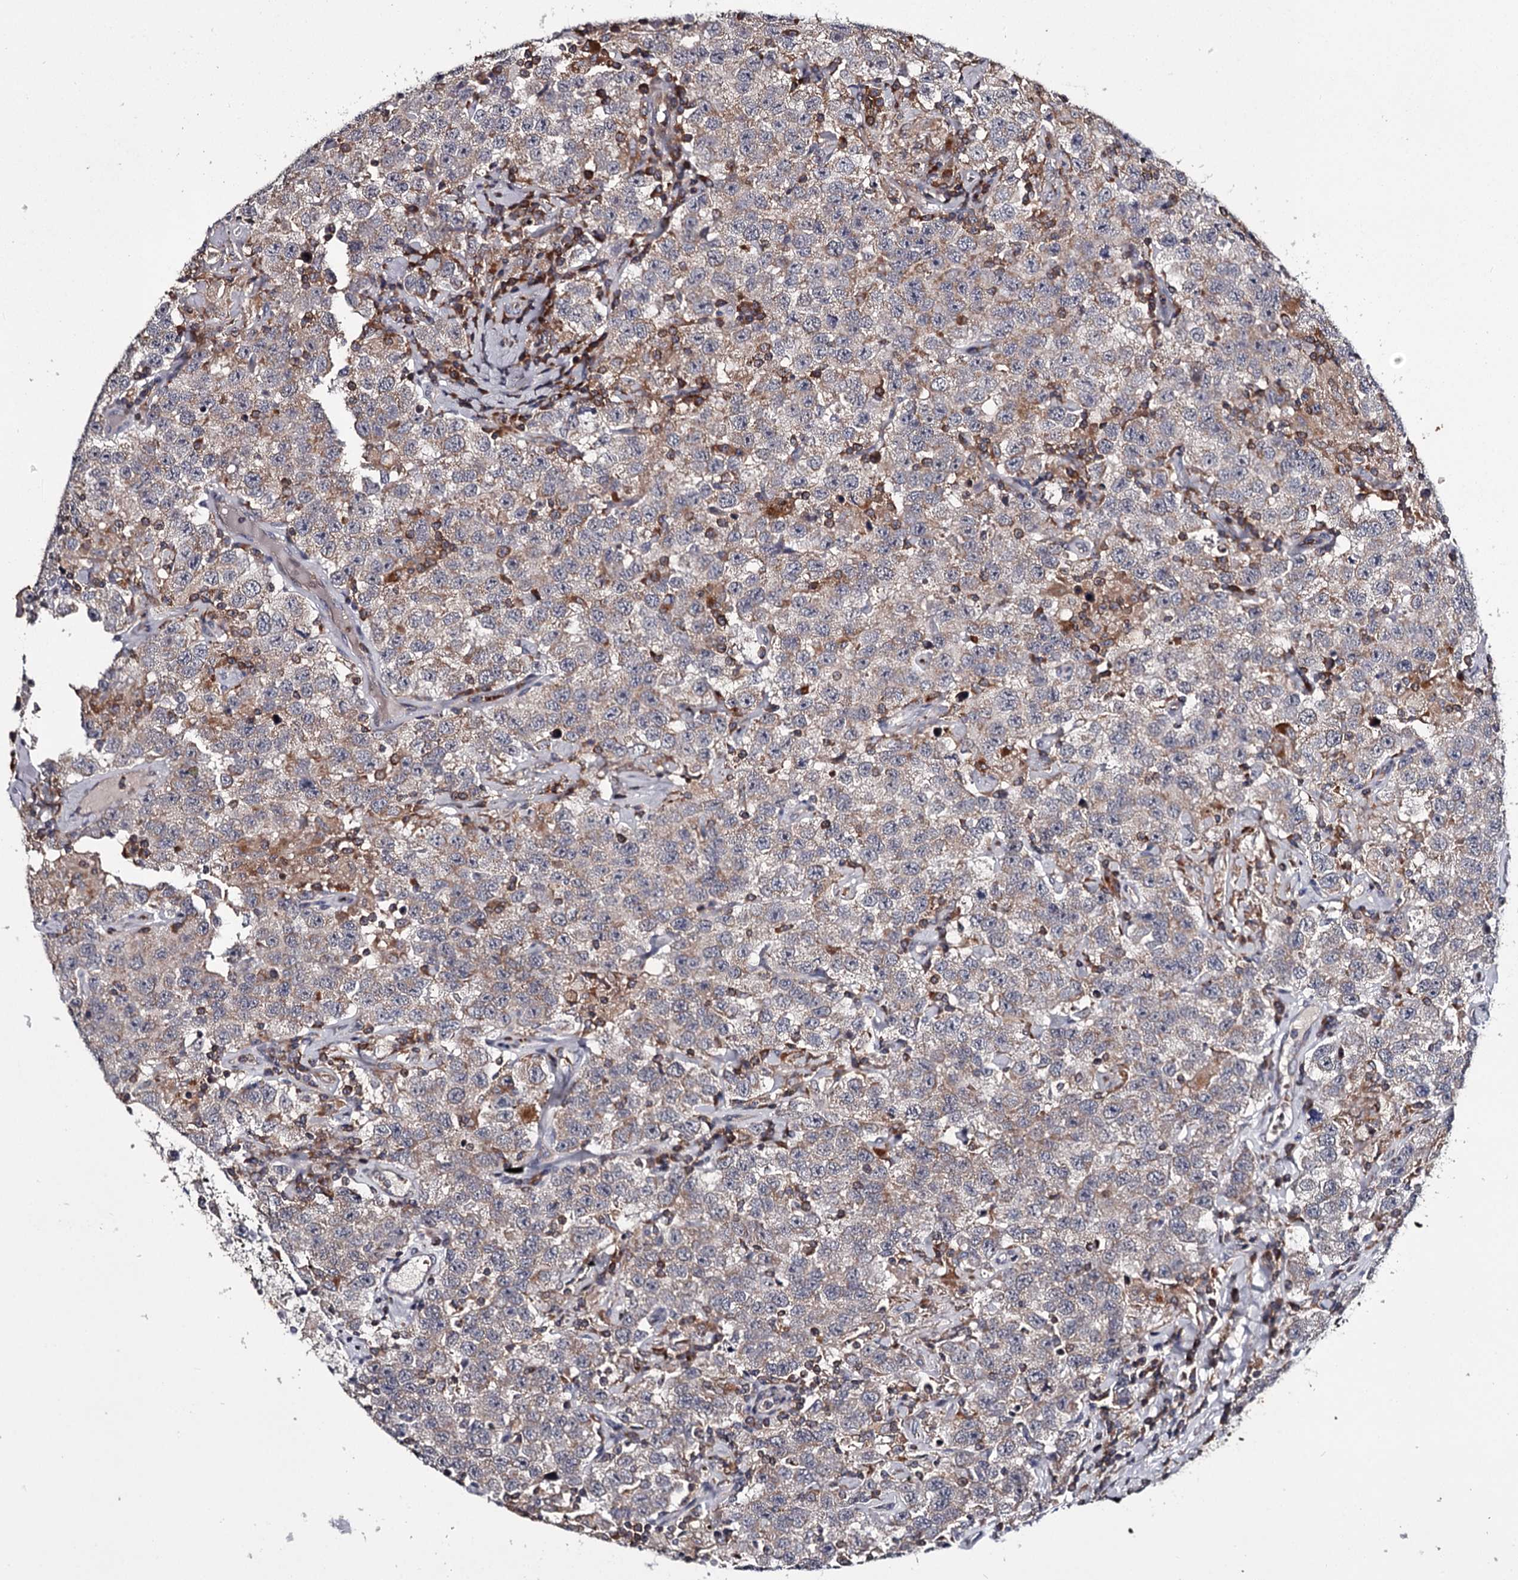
{"staining": {"intensity": "weak", "quantity": "<25%", "location": "cytoplasmic/membranous"}, "tissue": "testis cancer", "cell_type": "Tumor cells", "image_type": "cancer", "snomed": [{"axis": "morphology", "description": "Seminoma, NOS"}, {"axis": "topography", "description": "Testis"}], "caption": "This is an immunohistochemistry (IHC) micrograph of human testis cancer (seminoma). There is no positivity in tumor cells.", "gene": "RASSF6", "patient": {"sex": "male", "age": 41}}